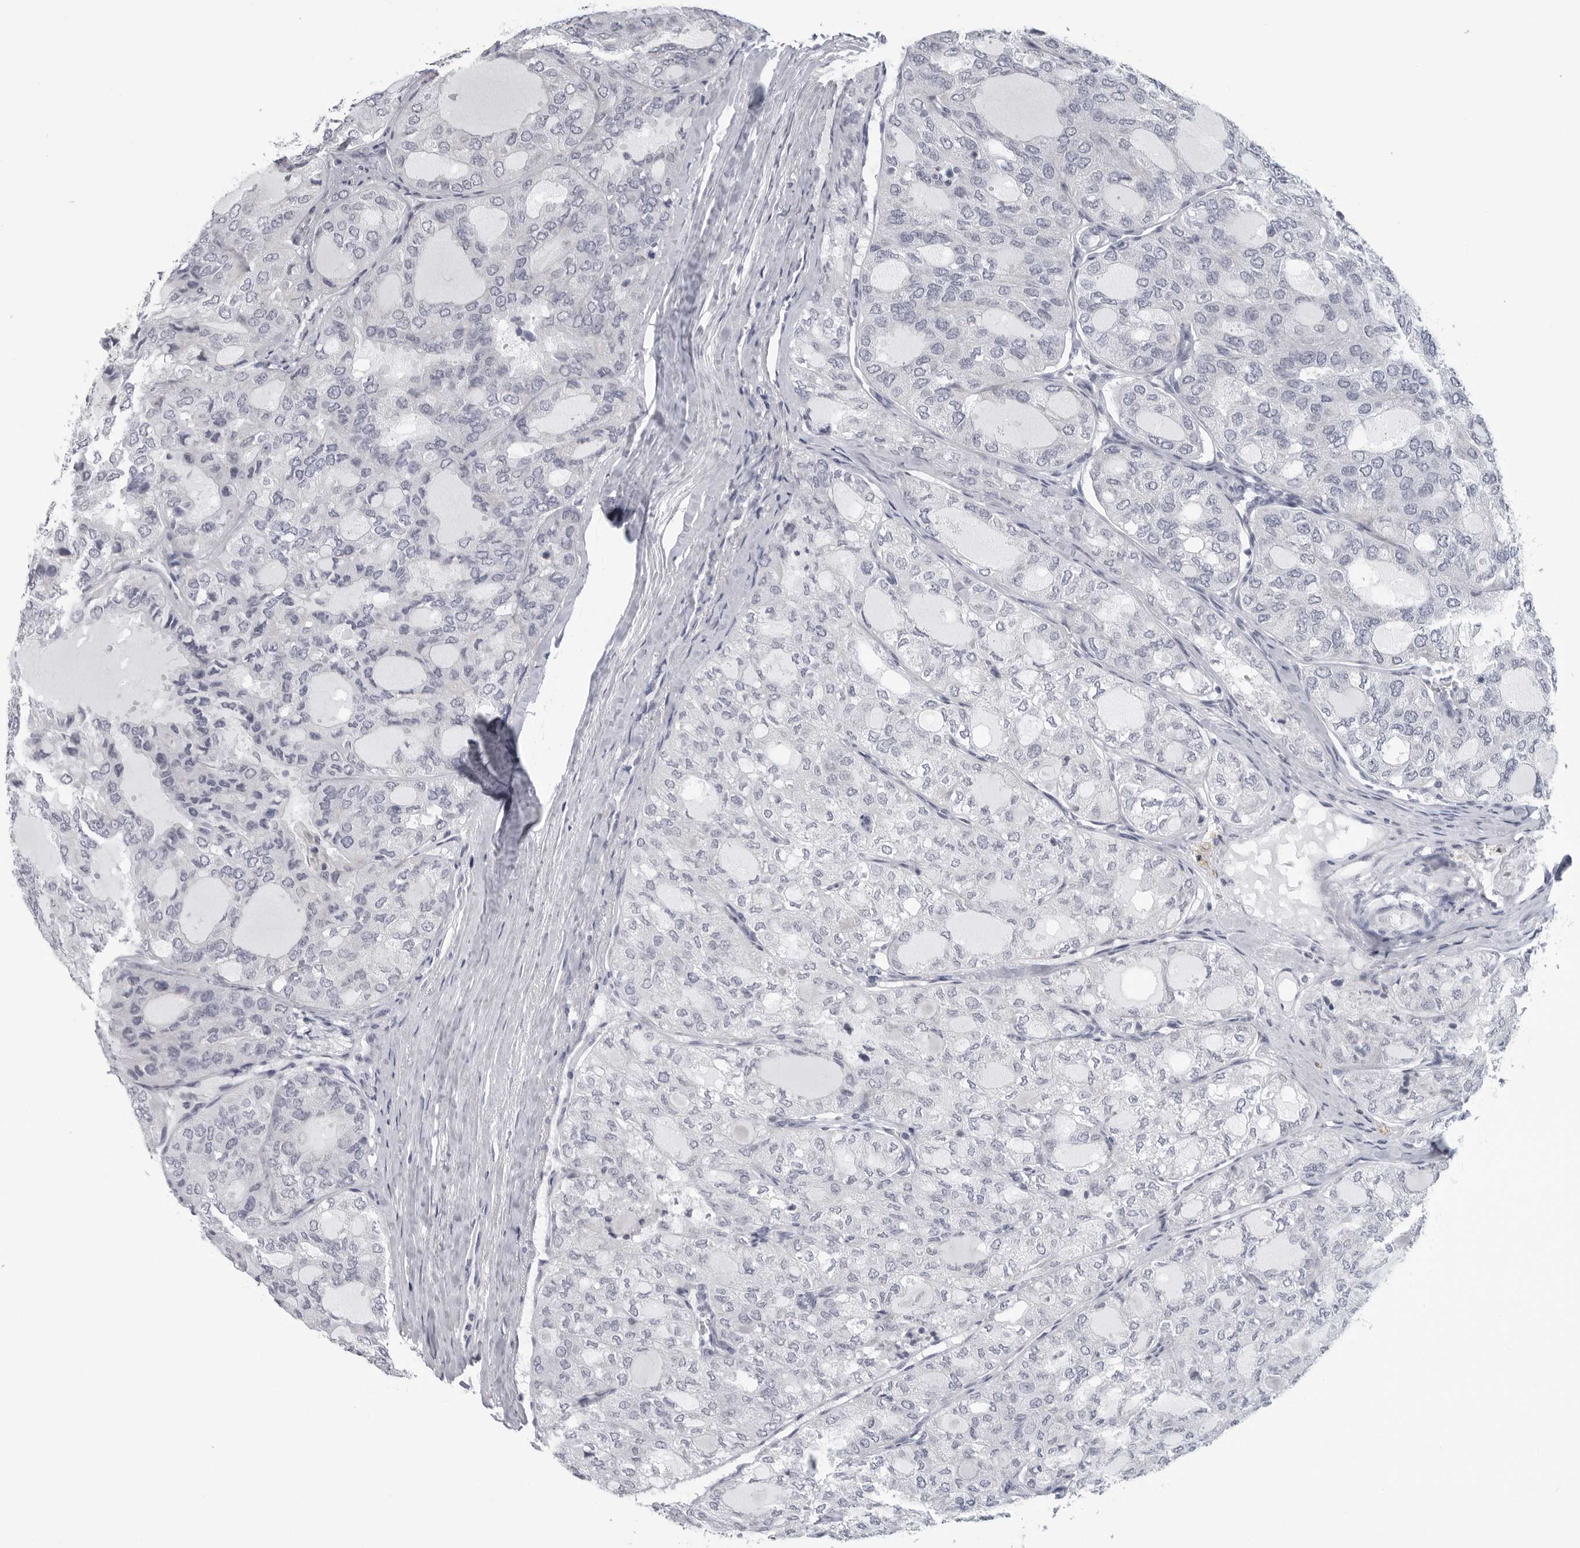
{"staining": {"intensity": "negative", "quantity": "none", "location": "none"}, "tissue": "thyroid cancer", "cell_type": "Tumor cells", "image_type": "cancer", "snomed": [{"axis": "morphology", "description": "Follicular adenoma carcinoma, NOS"}, {"axis": "topography", "description": "Thyroid gland"}], "caption": "Thyroid follicular adenoma carcinoma was stained to show a protein in brown. There is no significant expression in tumor cells.", "gene": "OPLAH", "patient": {"sex": "male", "age": 75}}